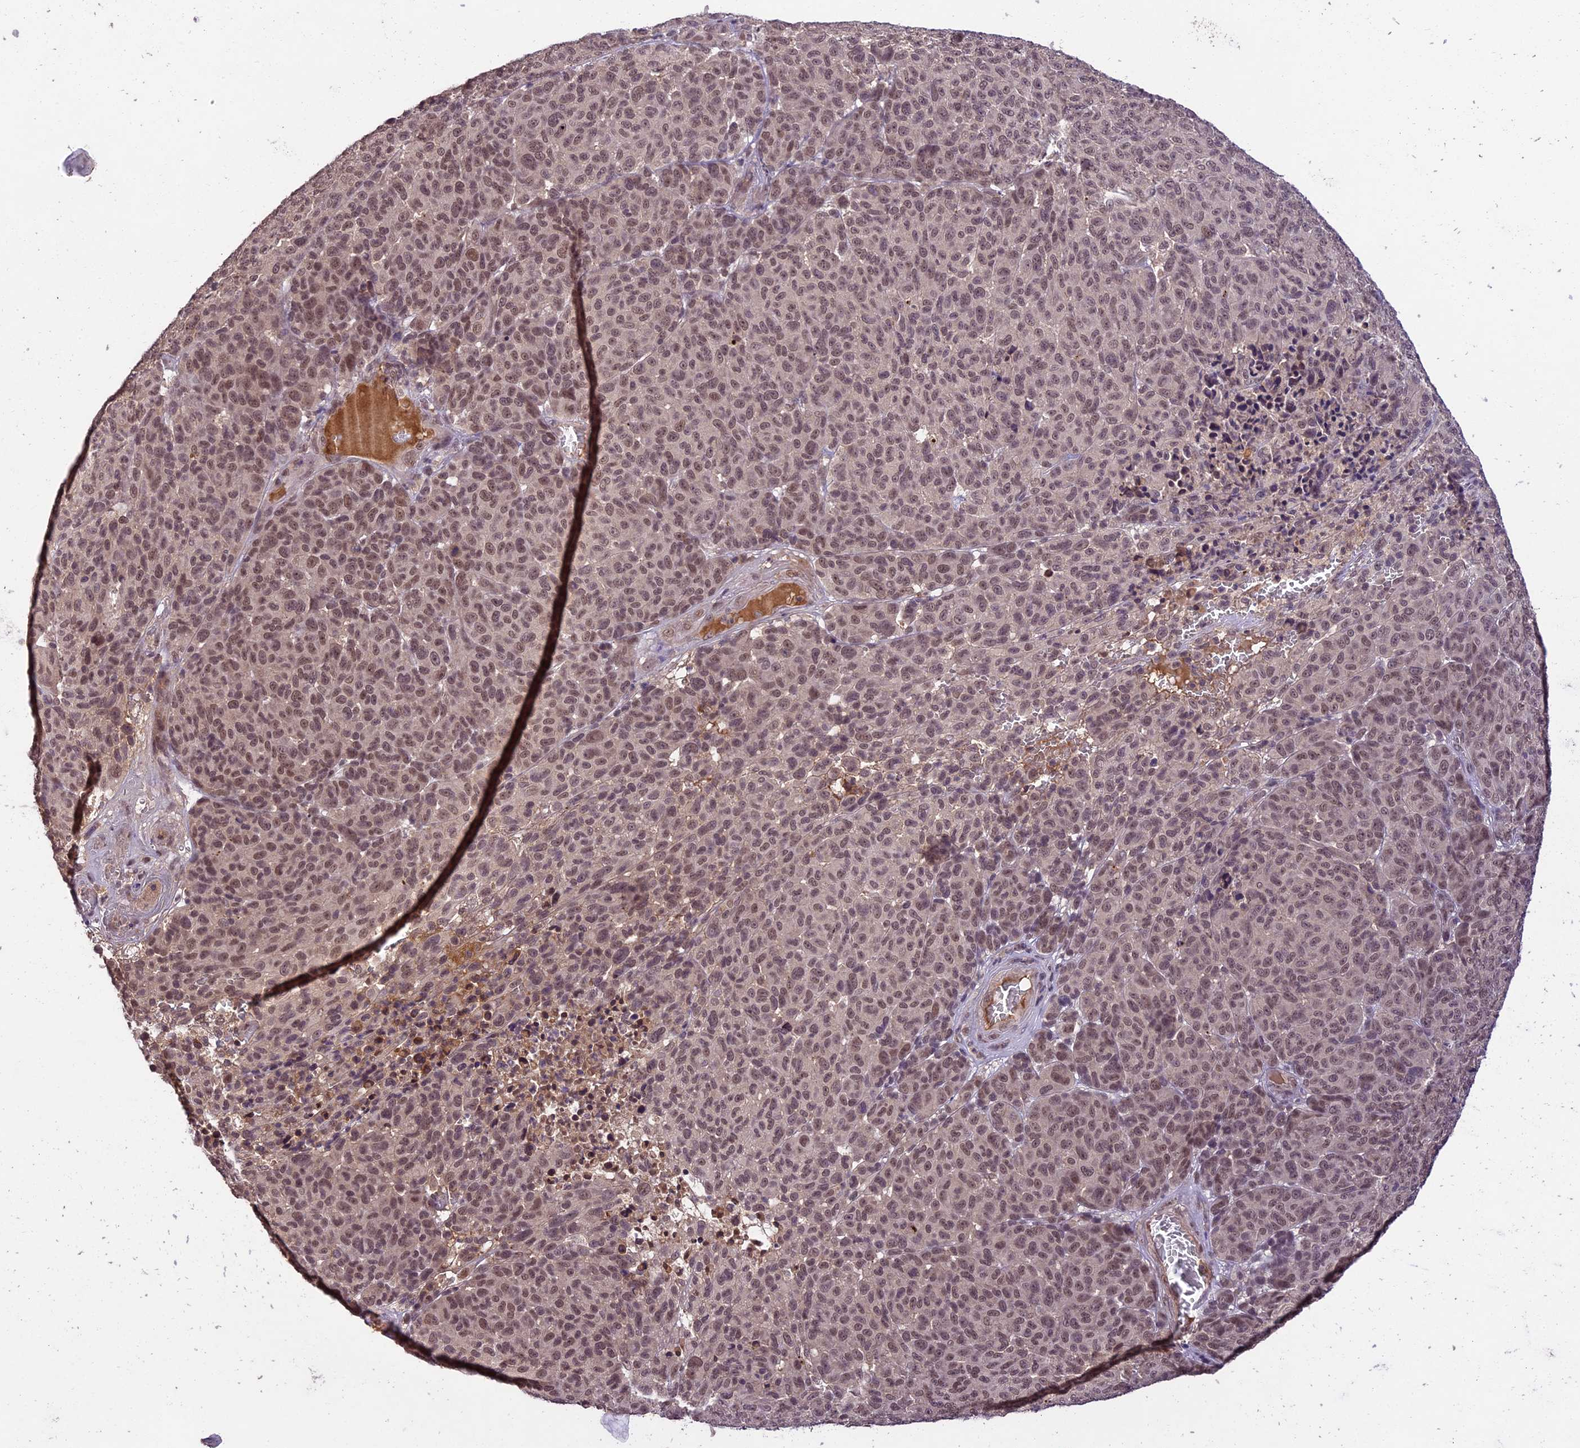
{"staining": {"intensity": "moderate", "quantity": ">75%", "location": "nuclear"}, "tissue": "melanoma", "cell_type": "Tumor cells", "image_type": "cancer", "snomed": [{"axis": "morphology", "description": "Malignant melanoma, NOS"}, {"axis": "topography", "description": "Skin"}], "caption": "Malignant melanoma tissue shows moderate nuclear positivity in approximately >75% of tumor cells, visualized by immunohistochemistry. The protein of interest is stained brown, and the nuclei are stained in blue (DAB (3,3'-diaminobenzidine) IHC with brightfield microscopy, high magnification).", "gene": "ATP10A", "patient": {"sex": "male", "age": 49}}